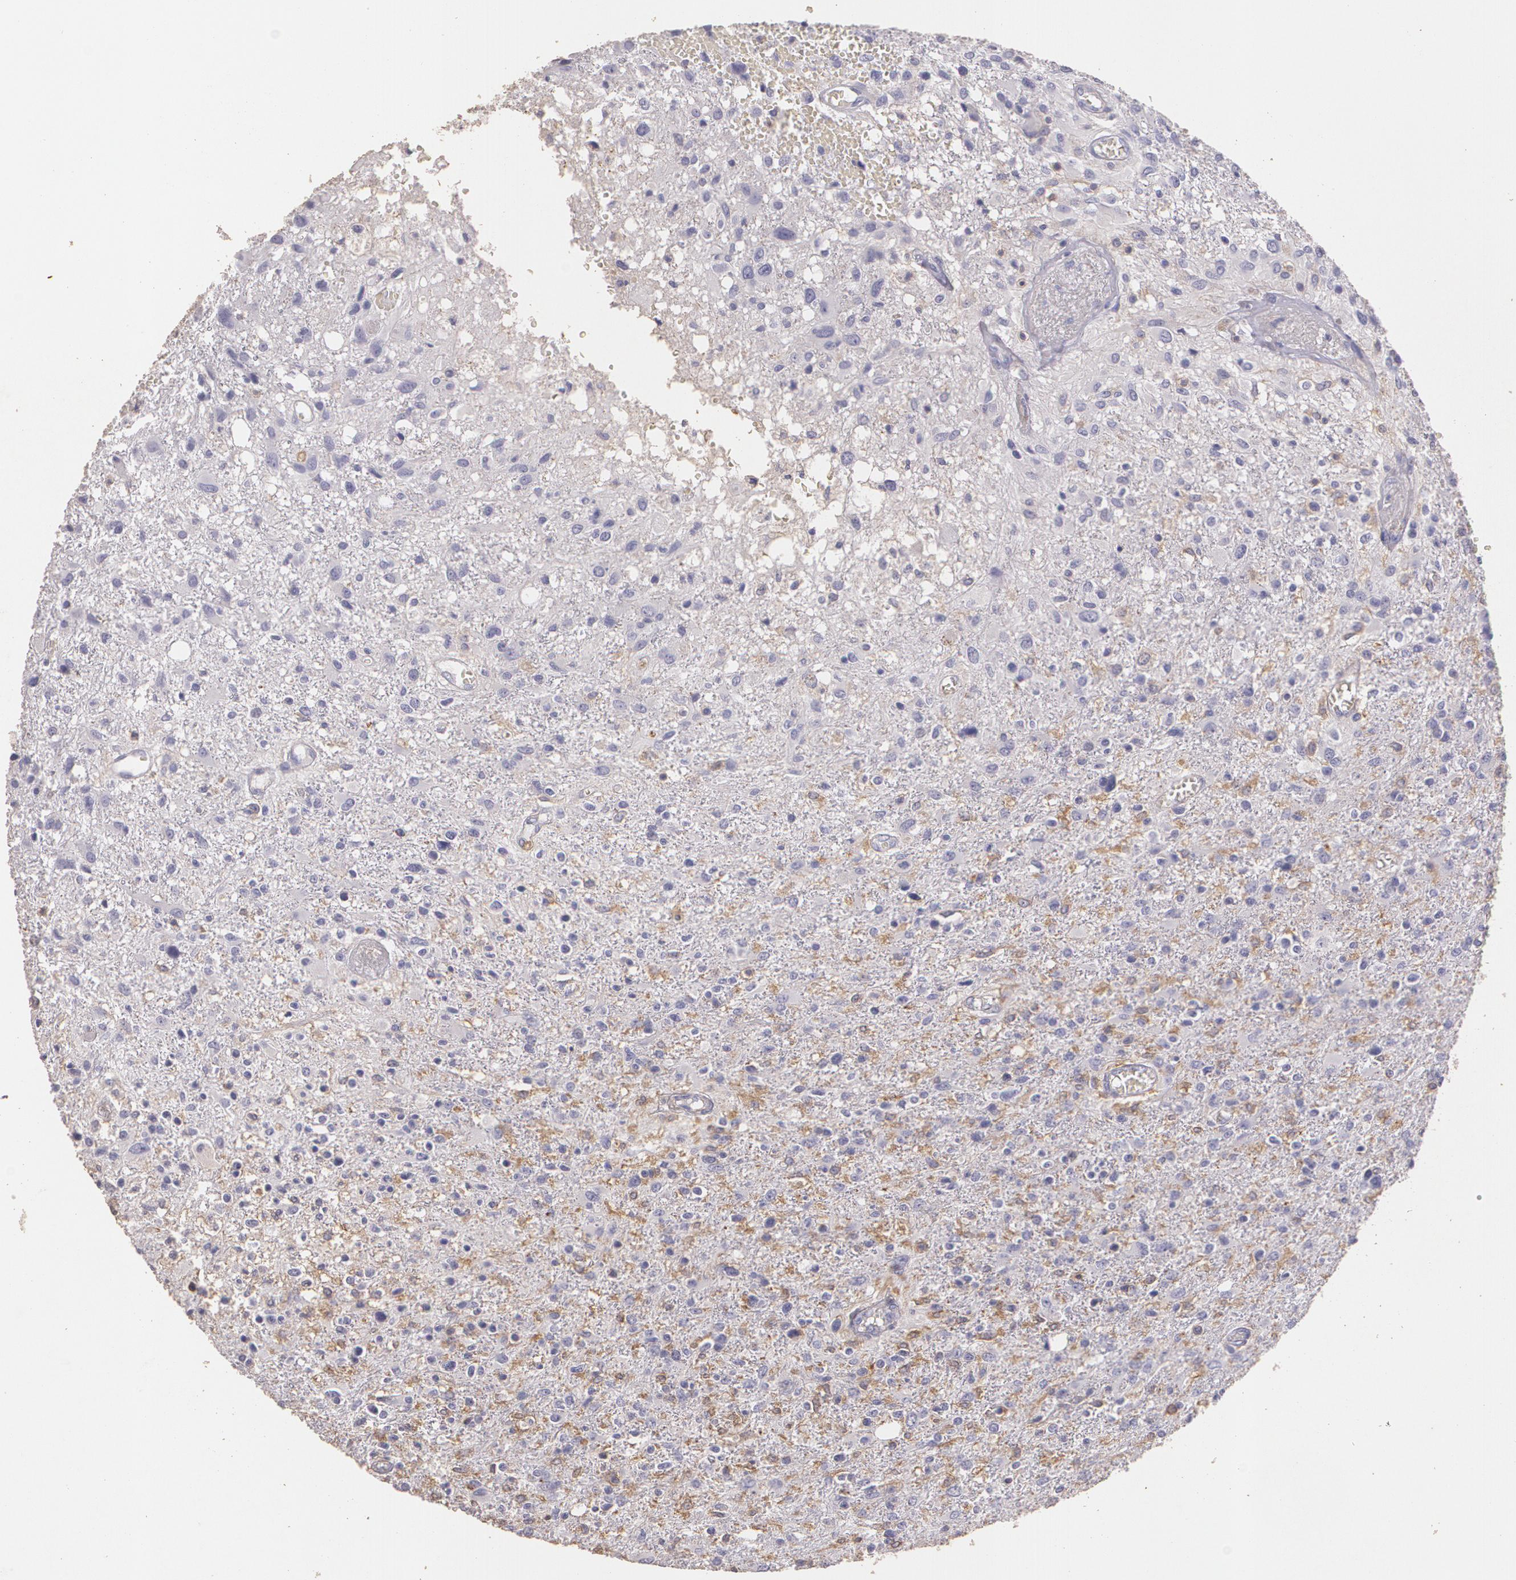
{"staining": {"intensity": "negative", "quantity": "none", "location": "none"}, "tissue": "glioma", "cell_type": "Tumor cells", "image_type": "cancer", "snomed": [{"axis": "morphology", "description": "Glioma, malignant, High grade"}, {"axis": "topography", "description": "Cerebral cortex"}], "caption": "Human high-grade glioma (malignant) stained for a protein using IHC shows no positivity in tumor cells.", "gene": "TGFBR1", "patient": {"sex": "male", "age": 76}}